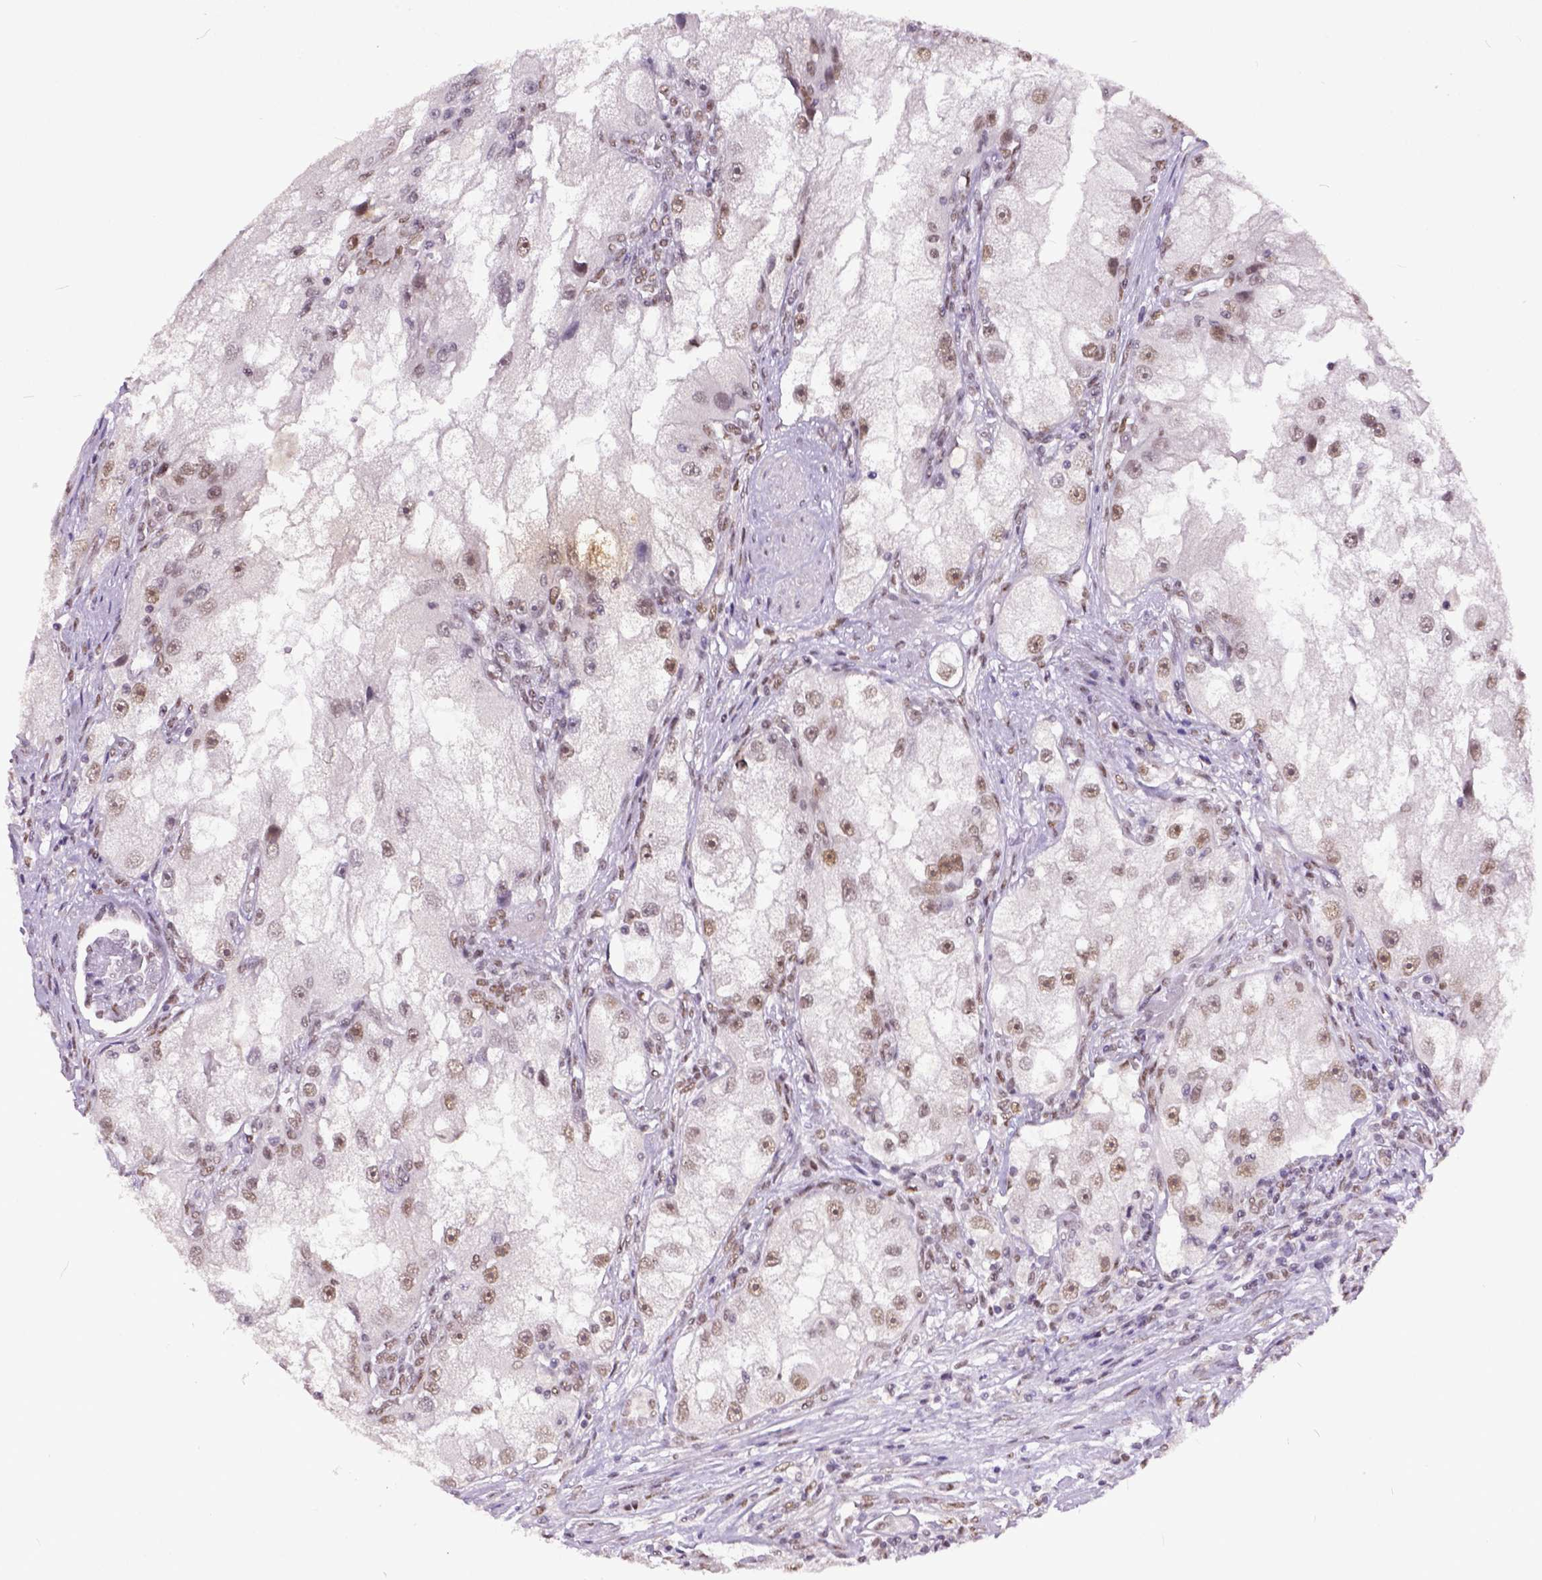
{"staining": {"intensity": "moderate", "quantity": ">75%", "location": "nuclear"}, "tissue": "renal cancer", "cell_type": "Tumor cells", "image_type": "cancer", "snomed": [{"axis": "morphology", "description": "Adenocarcinoma, NOS"}, {"axis": "topography", "description": "Kidney"}], "caption": "Protein analysis of renal cancer tissue exhibits moderate nuclear positivity in approximately >75% of tumor cells.", "gene": "ERCC1", "patient": {"sex": "male", "age": 63}}